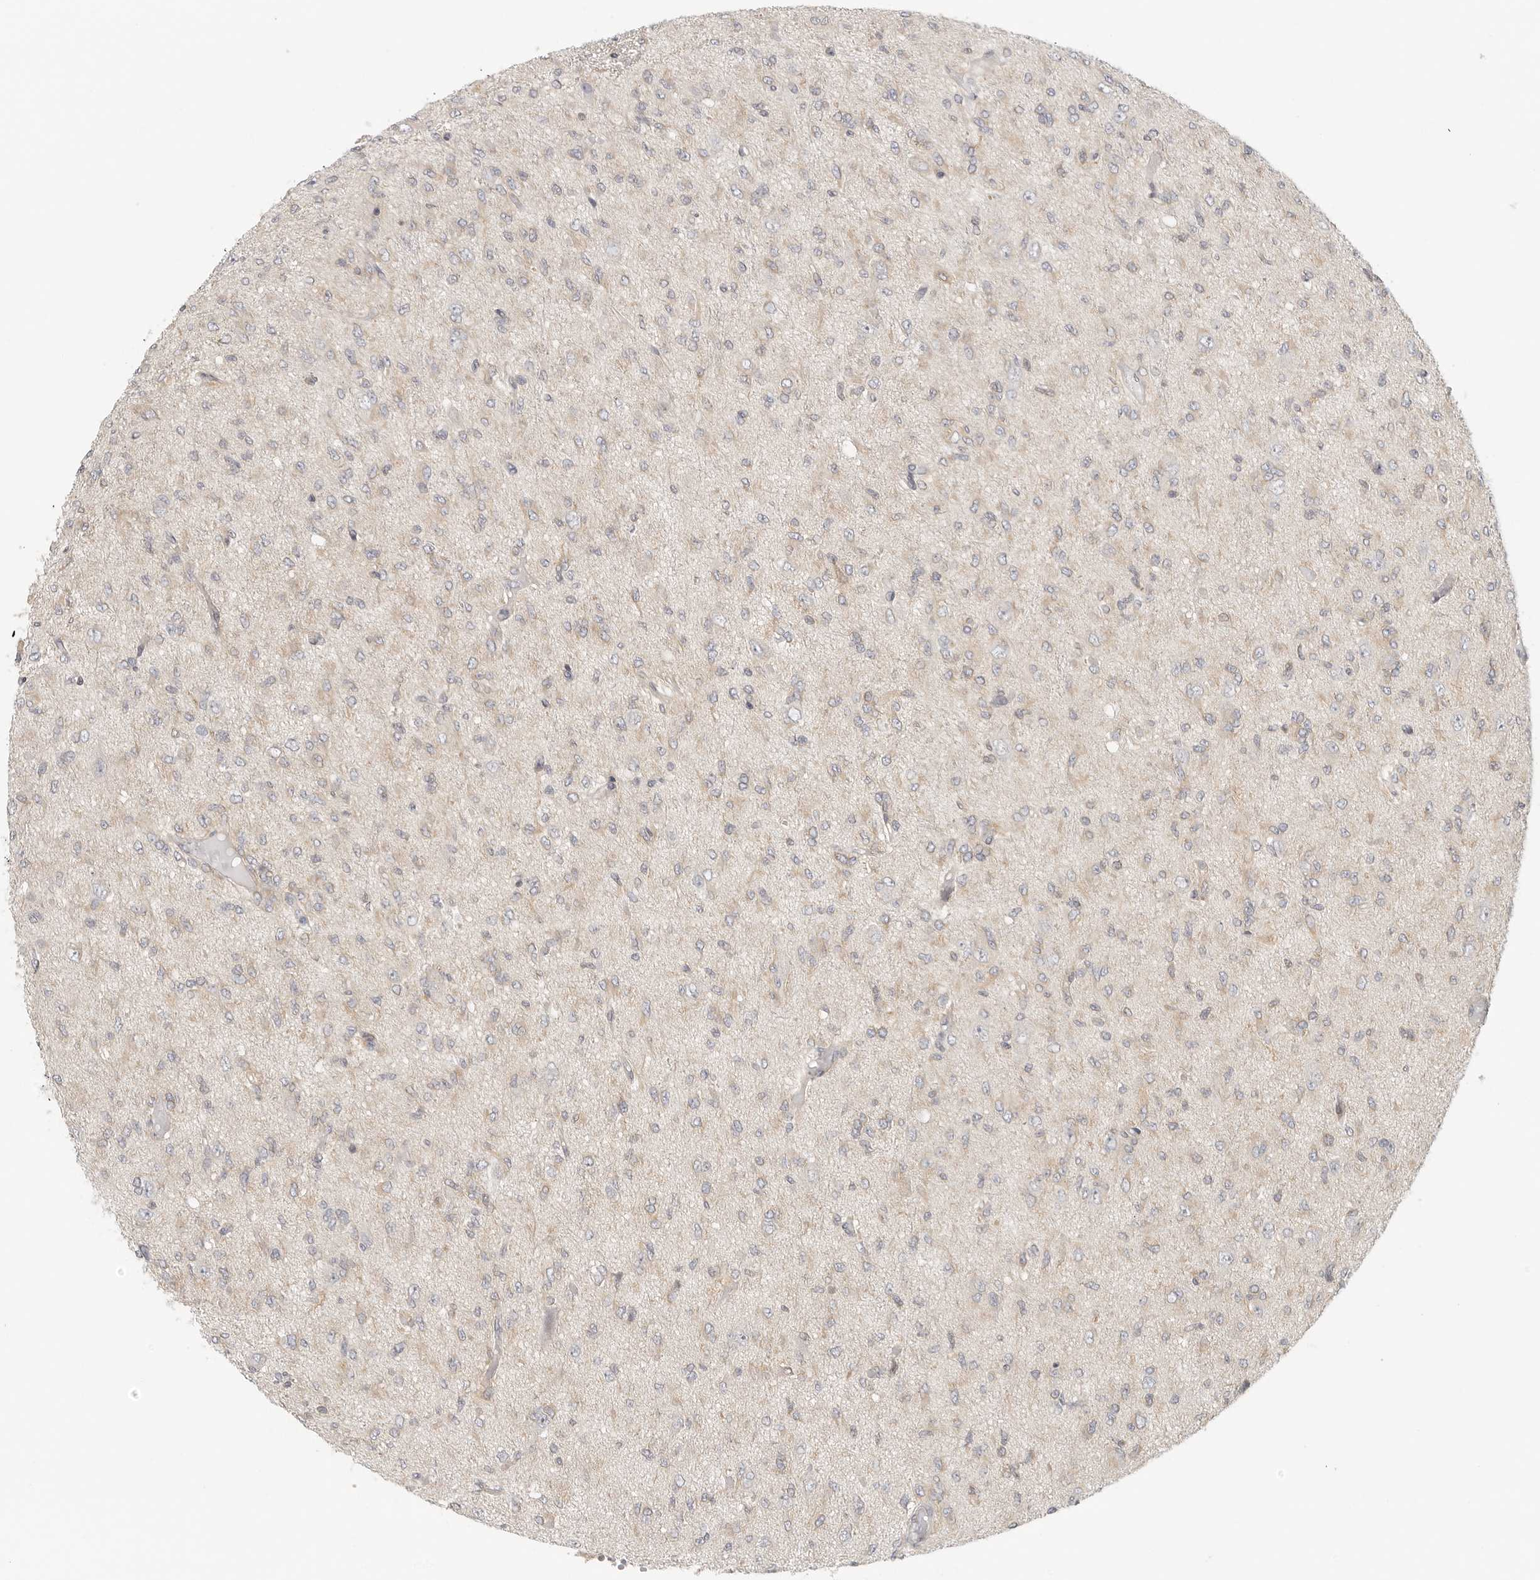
{"staining": {"intensity": "weak", "quantity": "<25%", "location": "cytoplasmic/membranous"}, "tissue": "glioma", "cell_type": "Tumor cells", "image_type": "cancer", "snomed": [{"axis": "morphology", "description": "Glioma, malignant, High grade"}, {"axis": "topography", "description": "Brain"}], "caption": "Image shows no protein positivity in tumor cells of high-grade glioma (malignant) tissue.", "gene": "HDAC6", "patient": {"sex": "female", "age": 59}}